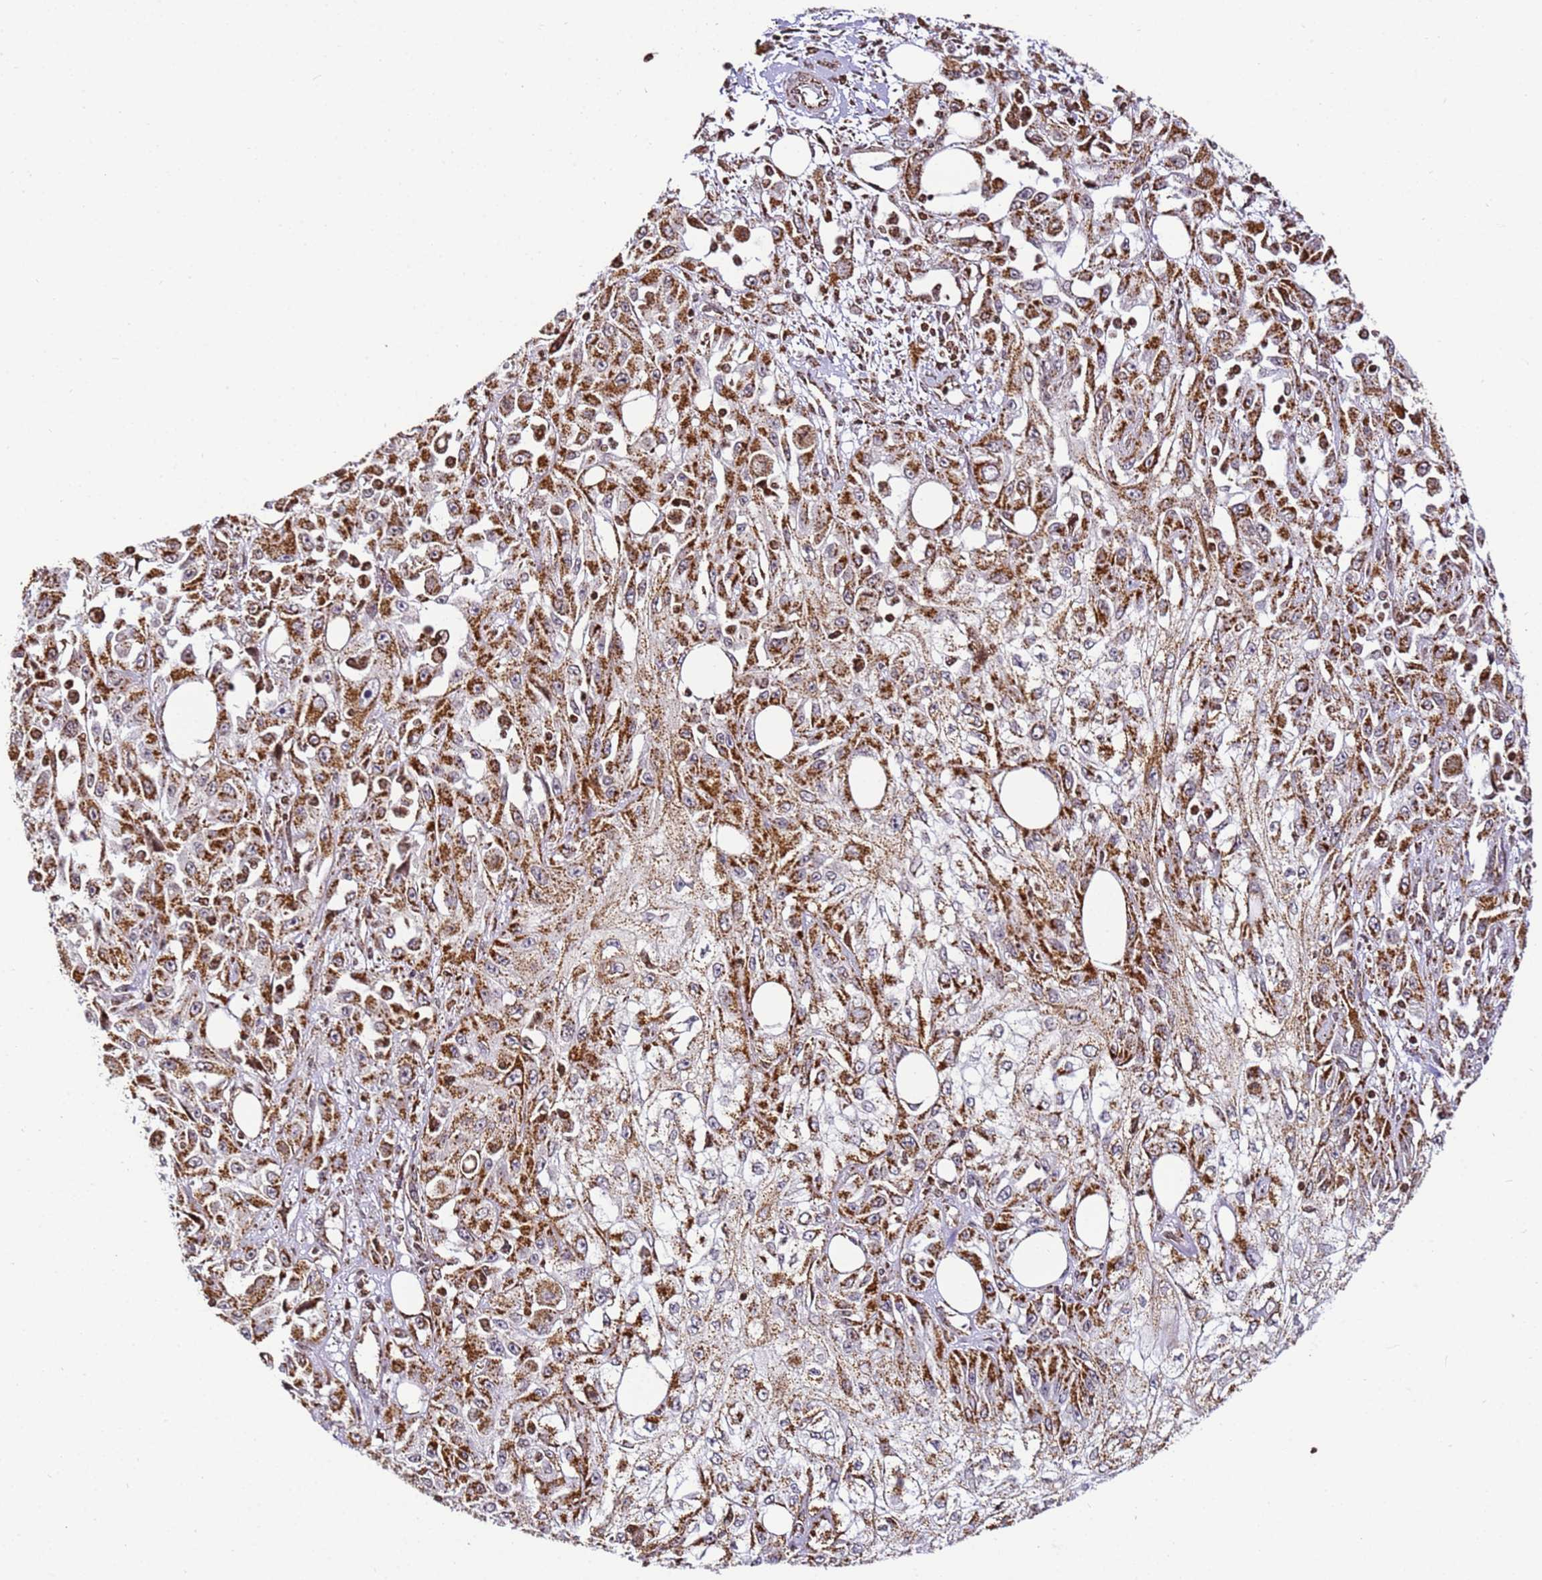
{"staining": {"intensity": "strong", "quantity": ">75%", "location": "cytoplasmic/membranous"}, "tissue": "skin cancer", "cell_type": "Tumor cells", "image_type": "cancer", "snomed": [{"axis": "morphology", "description": "Squamous cell carcinoma, NOS"}, {"axis": "morphology", "description": "Squamous cell carcinoma, metastatic, NOS"}, {"axis": "topography", "description": "Skin"}, {"axis": "topography", "description": "Lymph node"}], "caption": "The micrograph reveals immunohistochemical staining of skin metastatic squamous cell carcinoma. There is strong cytoplasmic/membranous positivity is seen in about >75% of tumor cells.", "gene": "HSPE1", "patient": {"sex": "male", "age": 75}}